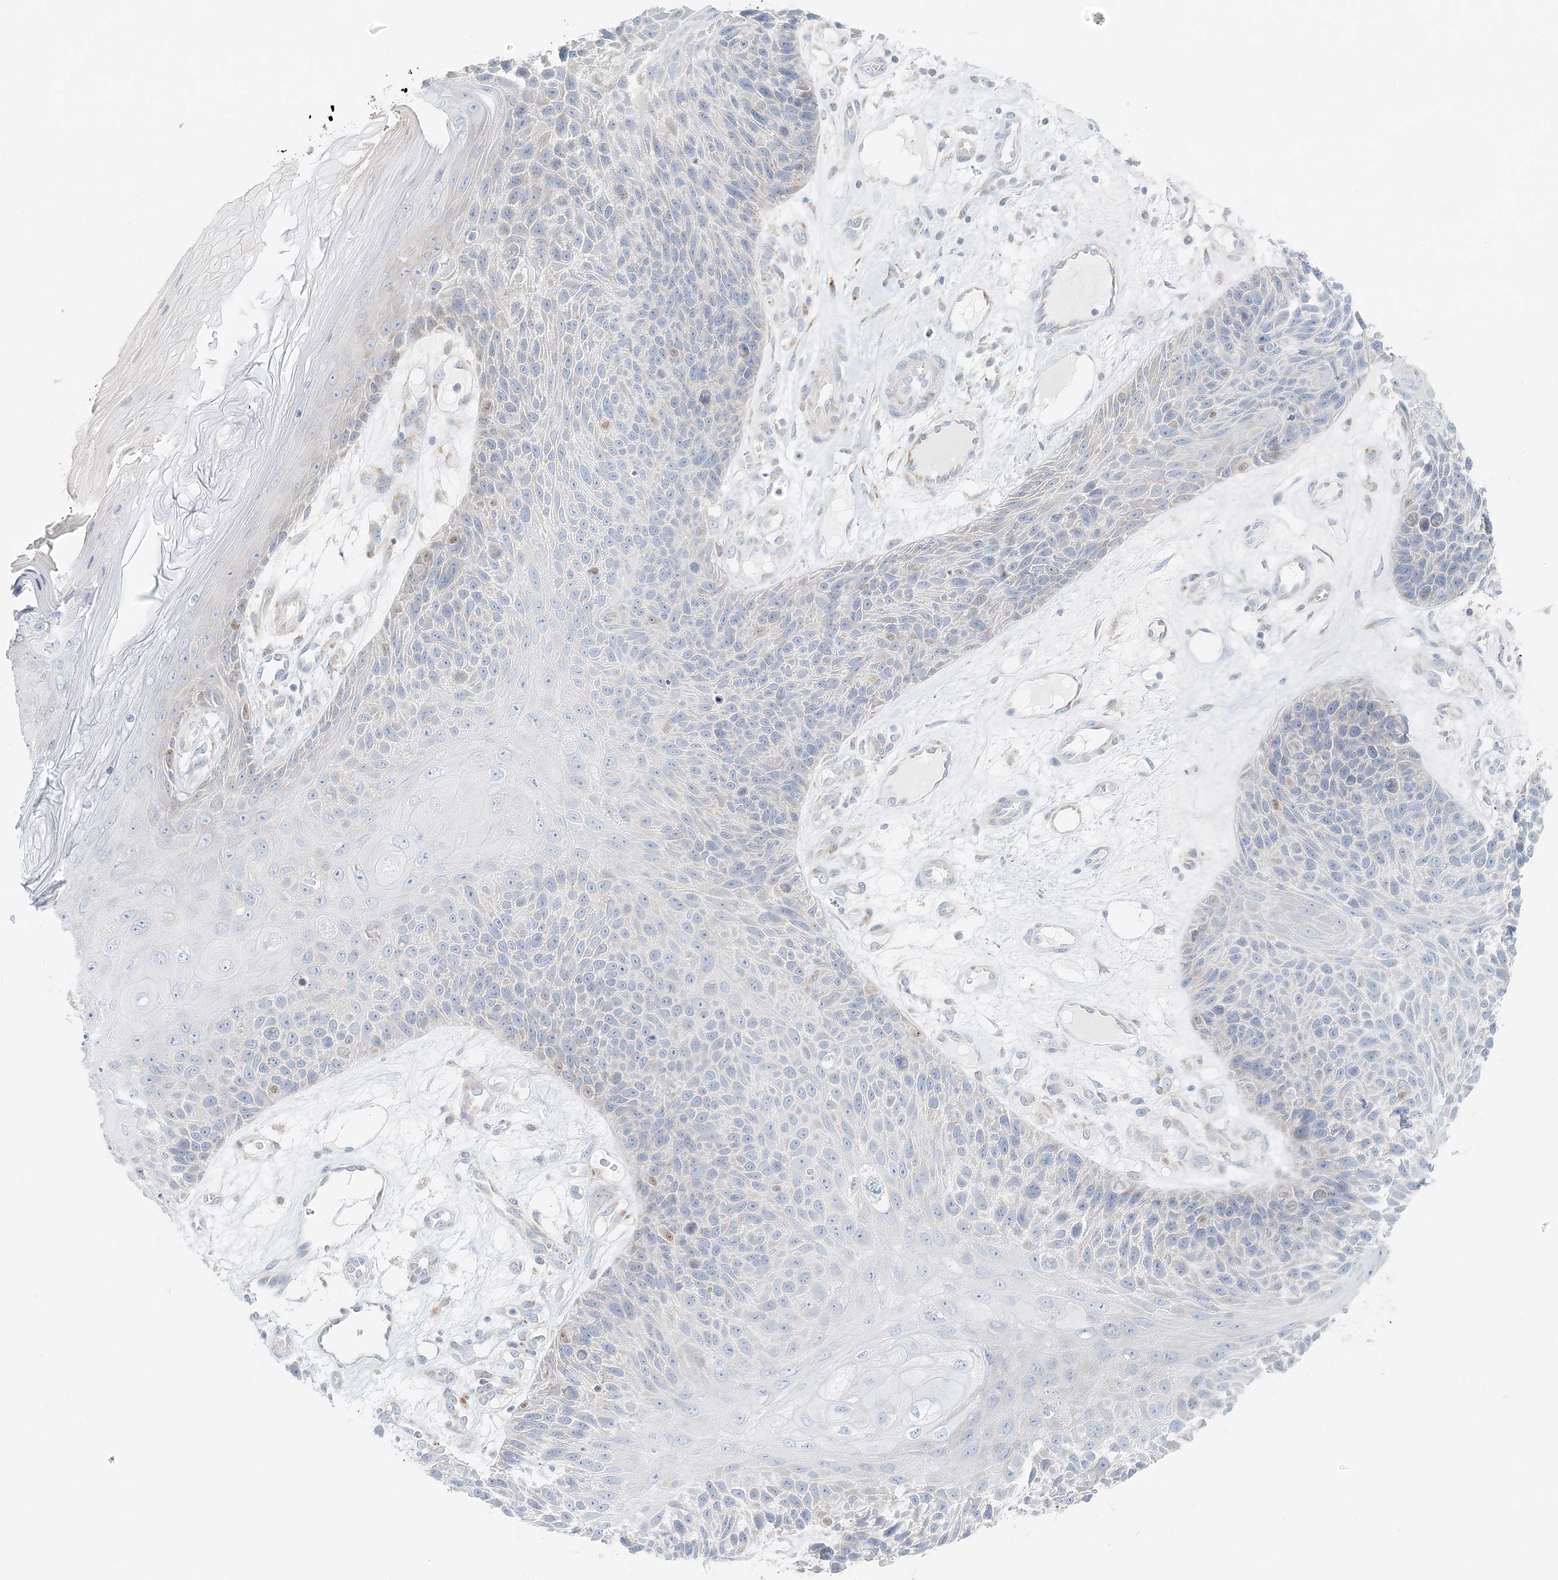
{"staining": {"intensity": "negative", "quantity": "none", "location": "none"}, "tissue": "skin cancer", "cell_type": "Tumor cells", "image_type": "cancer", "snomed": [{"axis": "morphology", "description": "Squamous cell carcinoma, NOS"}, {"axis": "topography", "description": "Skin"}], "caption": "Tumor cells are negative for brown protein staining in skin squamous cell carcinoma.", "gene": "STK11IP", "patient": {"sex": "female", "age": 88}}